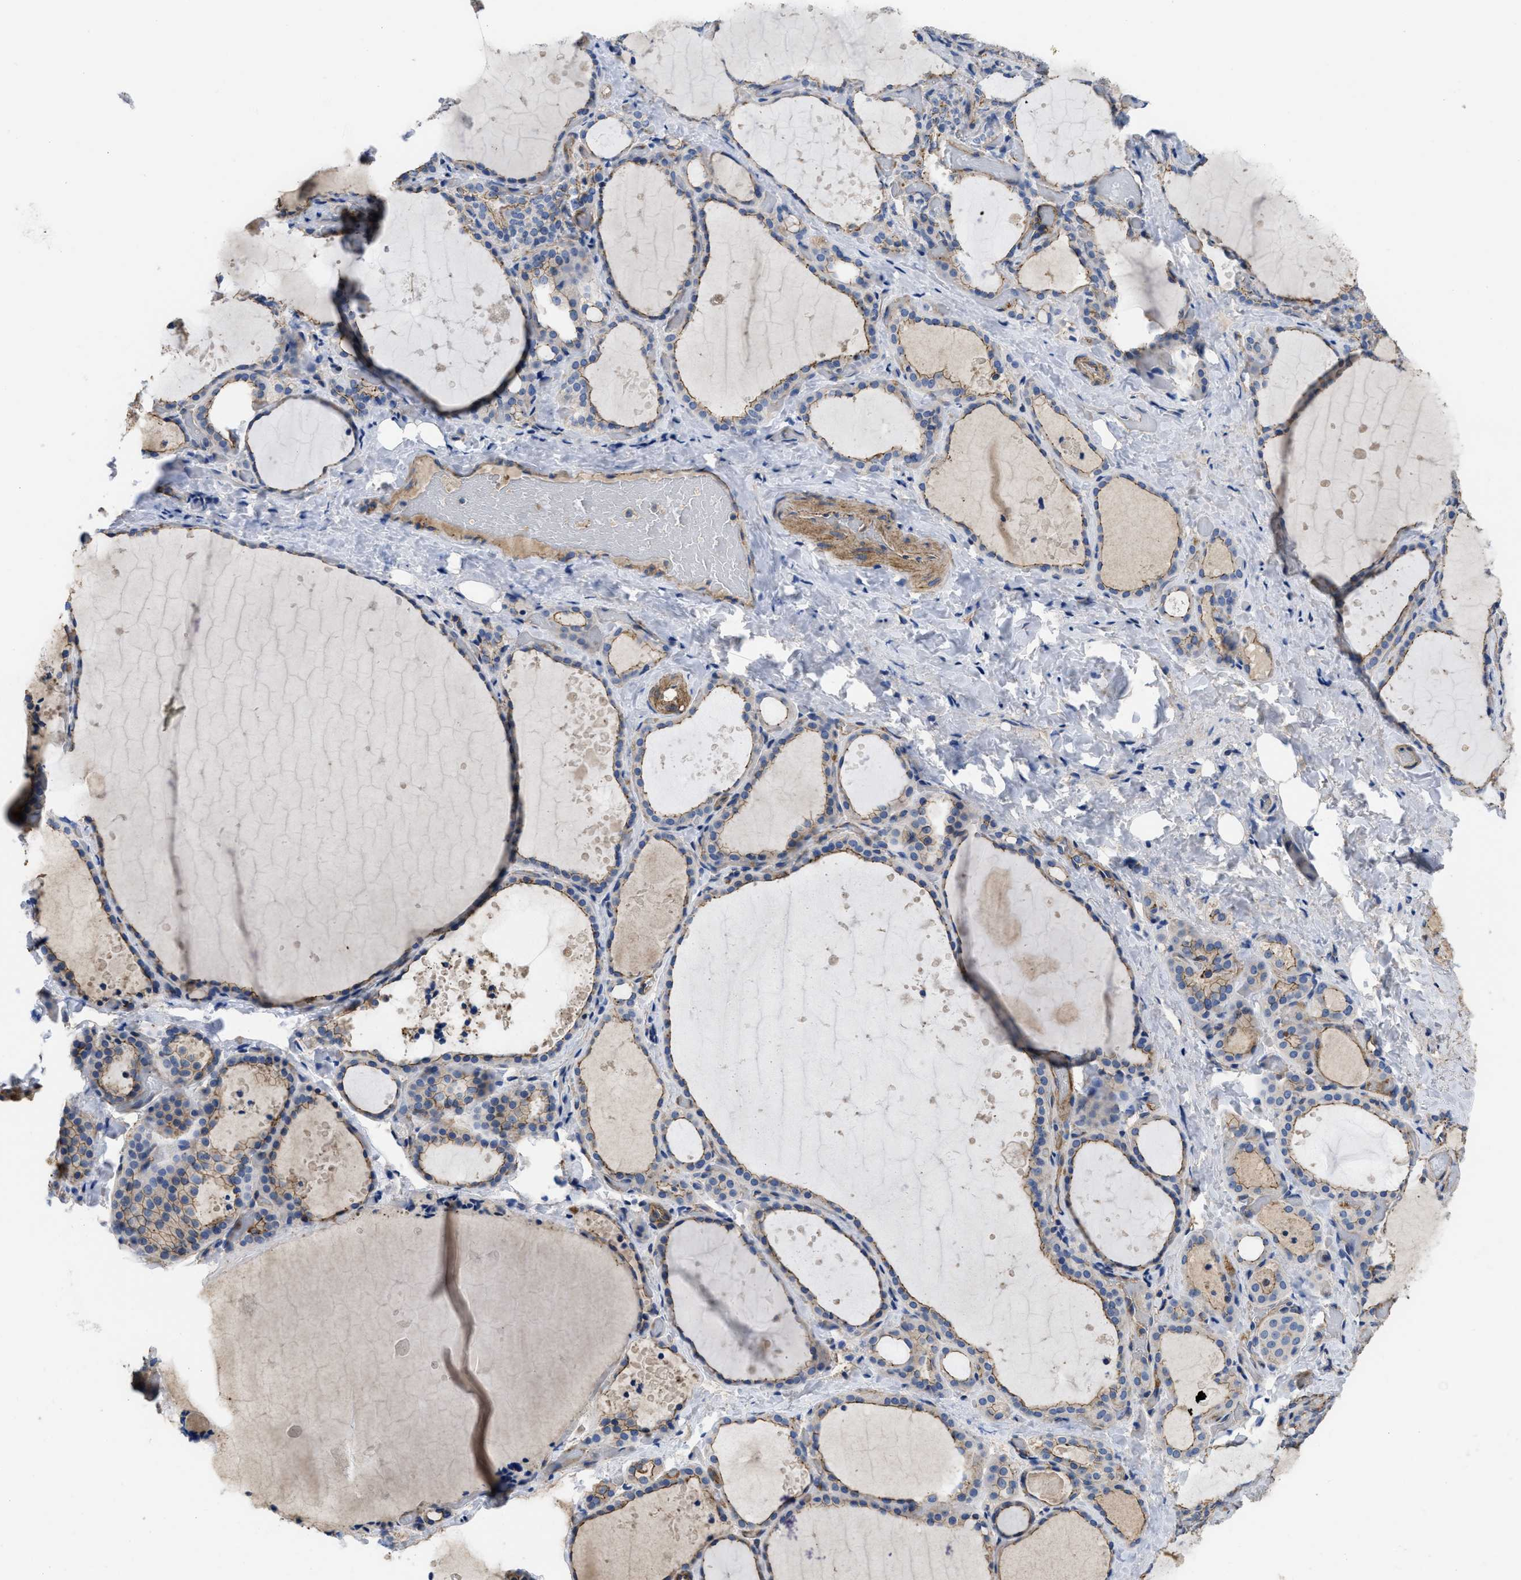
{"staining": {"intensity": "weak", "quantity": ">75%", "location": "cytoplasmic/membranous"}, "tissue": "thyroid gland", "cell_type": "Glandular cells", "image_type": "normal", "snomed": [{"axis": "morphology", "description": "Normal tissue, NOS"}, {"axis": "topography", "description": "Thyroid gland"}], "caption": "Protein staining reveals weak cytoplasmic/membranous expression in approximately >75% of glandular cells in normal thyroid gland.", "gene": "USP4", "patient": {"sex": "female", "age": 44}}